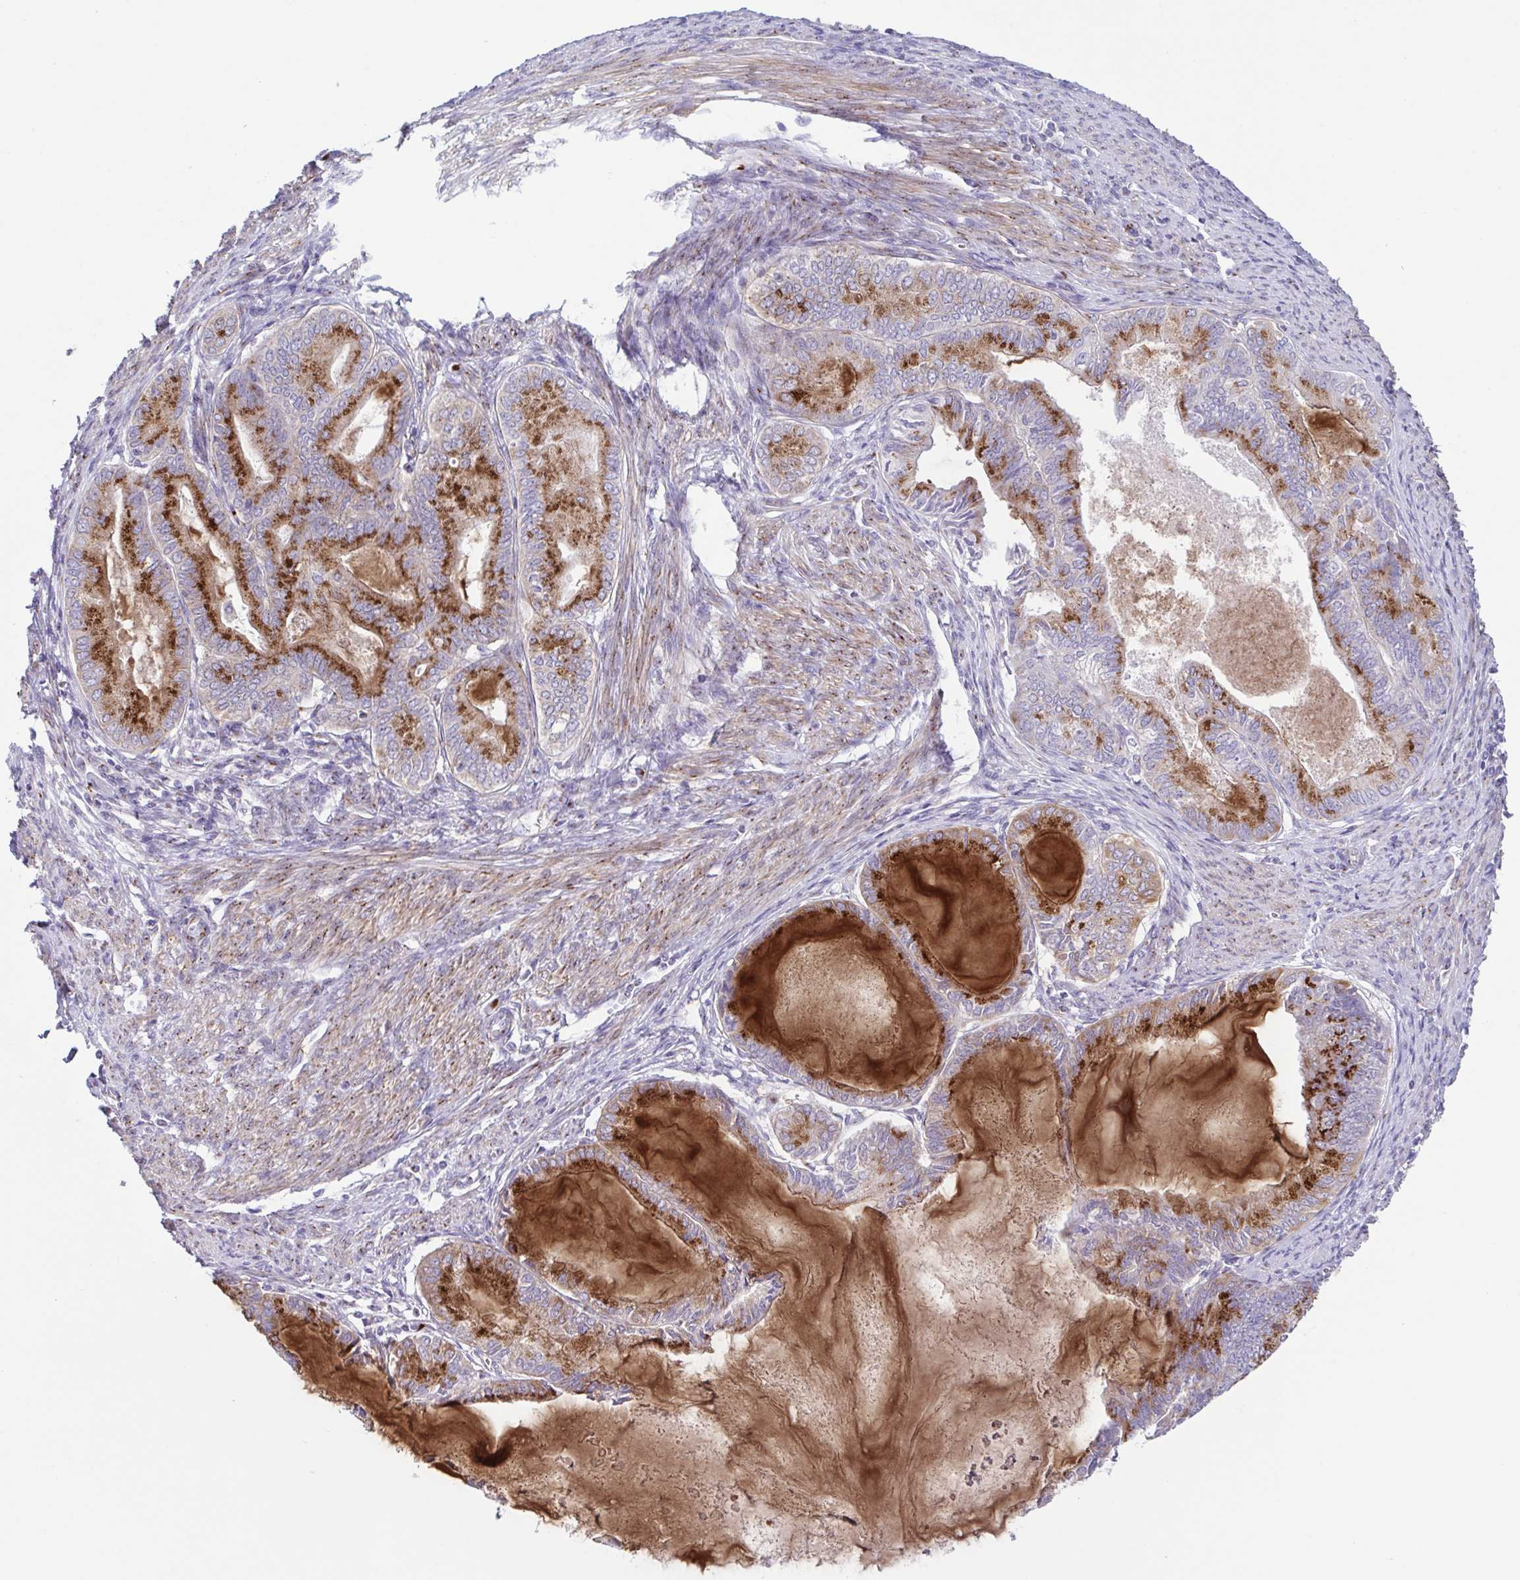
{"staining": {"intensity": "moderate", "quantity": "25%-75%", "location": "cytoplasmic/membranous"}, "tissue": "endometrial cancer", "cell_type": "Tumor cells", "image_type": "cancer", "snomed": [{"axis": "morphology", "description": "Adenocarcinoma, NOS"}, {"axis": "topography", "description": "Endometrium"}], "caption": "Human endometrial cancer stained with a protein marker displays moderate staining in tumor cells.", "gene": "COL17A1", "patient": {"sex": "female", "age": 86}}